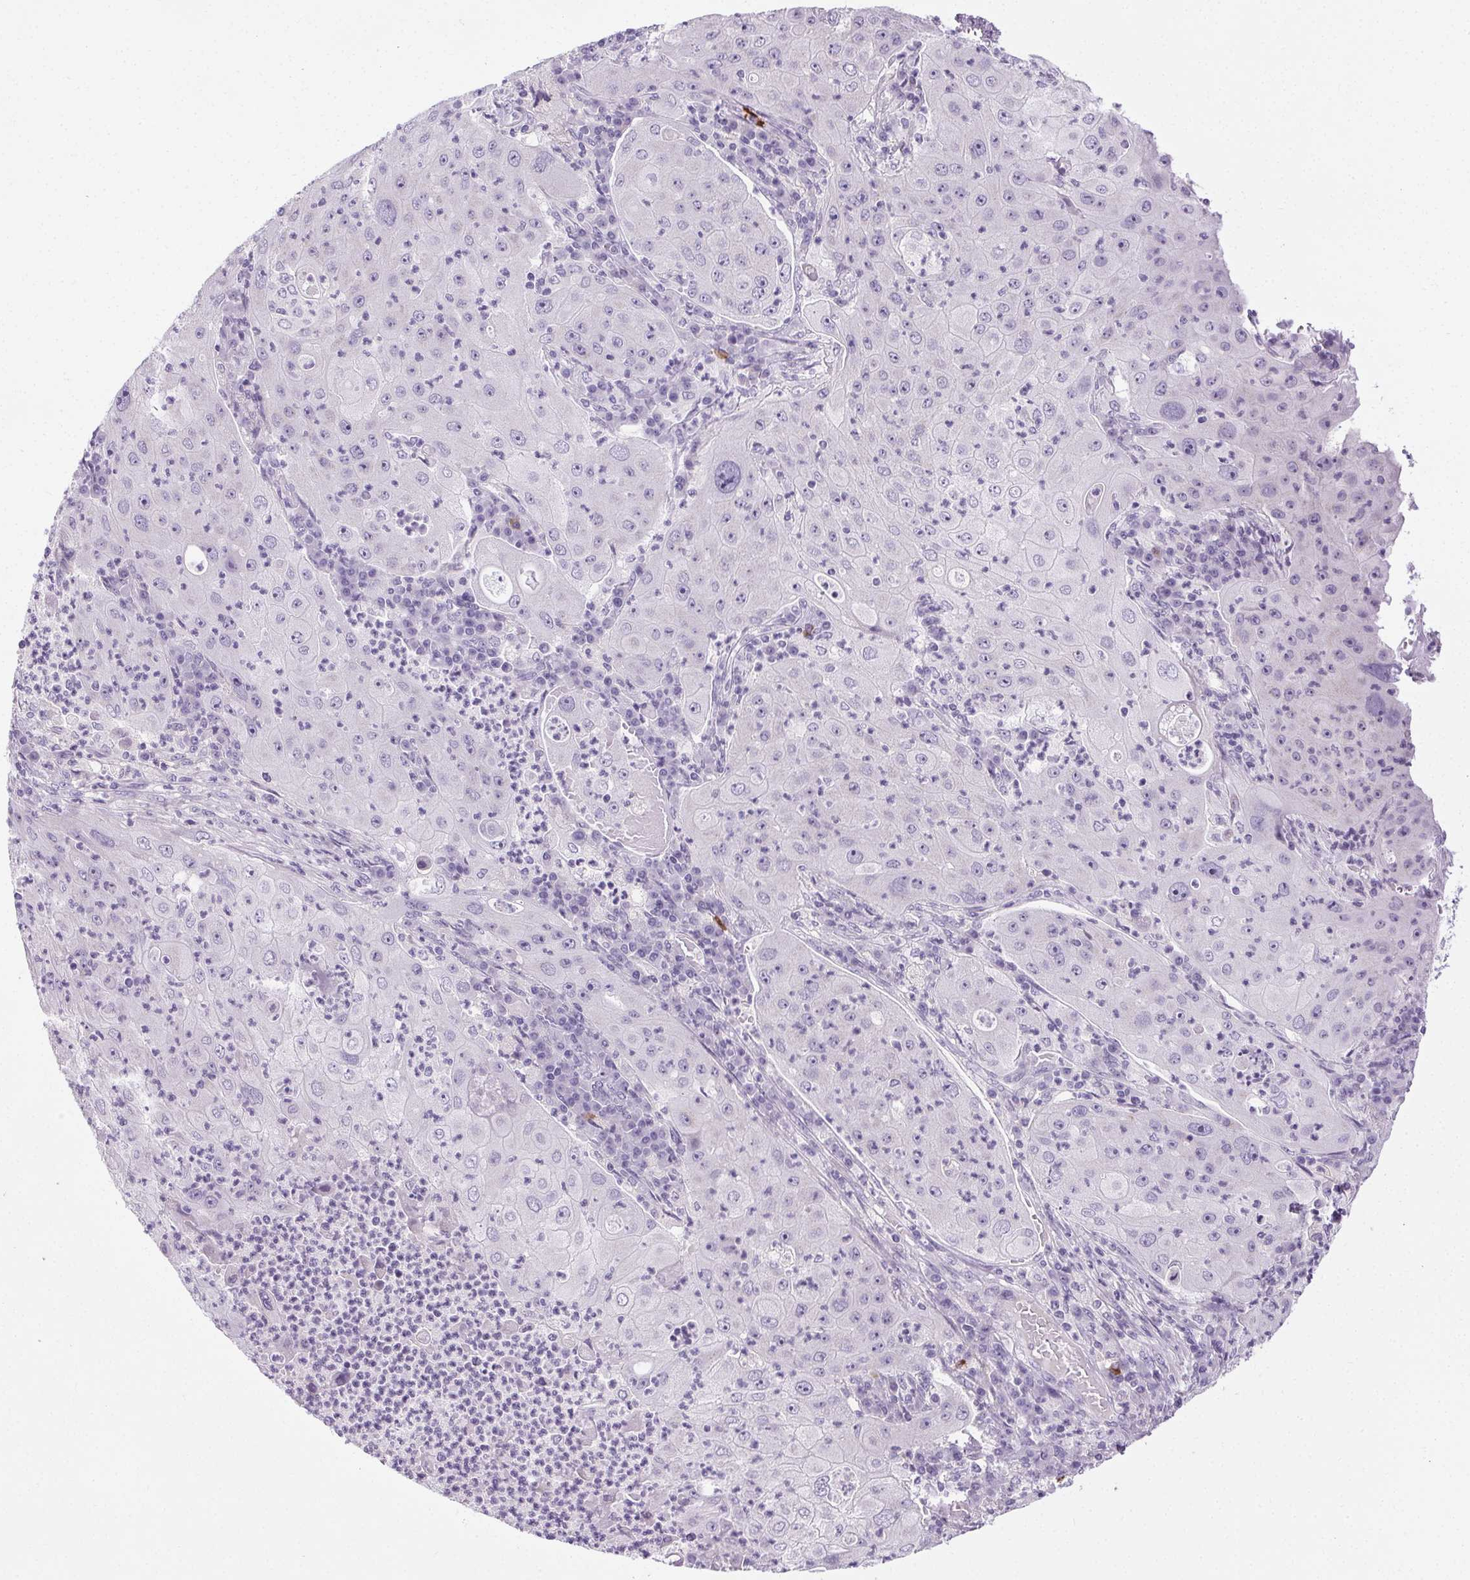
{"staining": {"intensity": "negative", "quantity": "none", "location": "none"}, "tissue": "lung cancer", "cell_type": "Tumor cells", "image_type": "cancer", "snomed": [{"axis": "morphology", "description": "Squamous cell carcinoma, NOS"}, {"axis": "topography", "description": "Lung"}], "caption": "Tumor cells are negative for brown protein staining in squamous cell carcinoma (lung).", "gene": "ELAVL2", "patient": {"sex": "female", "age": 59}}